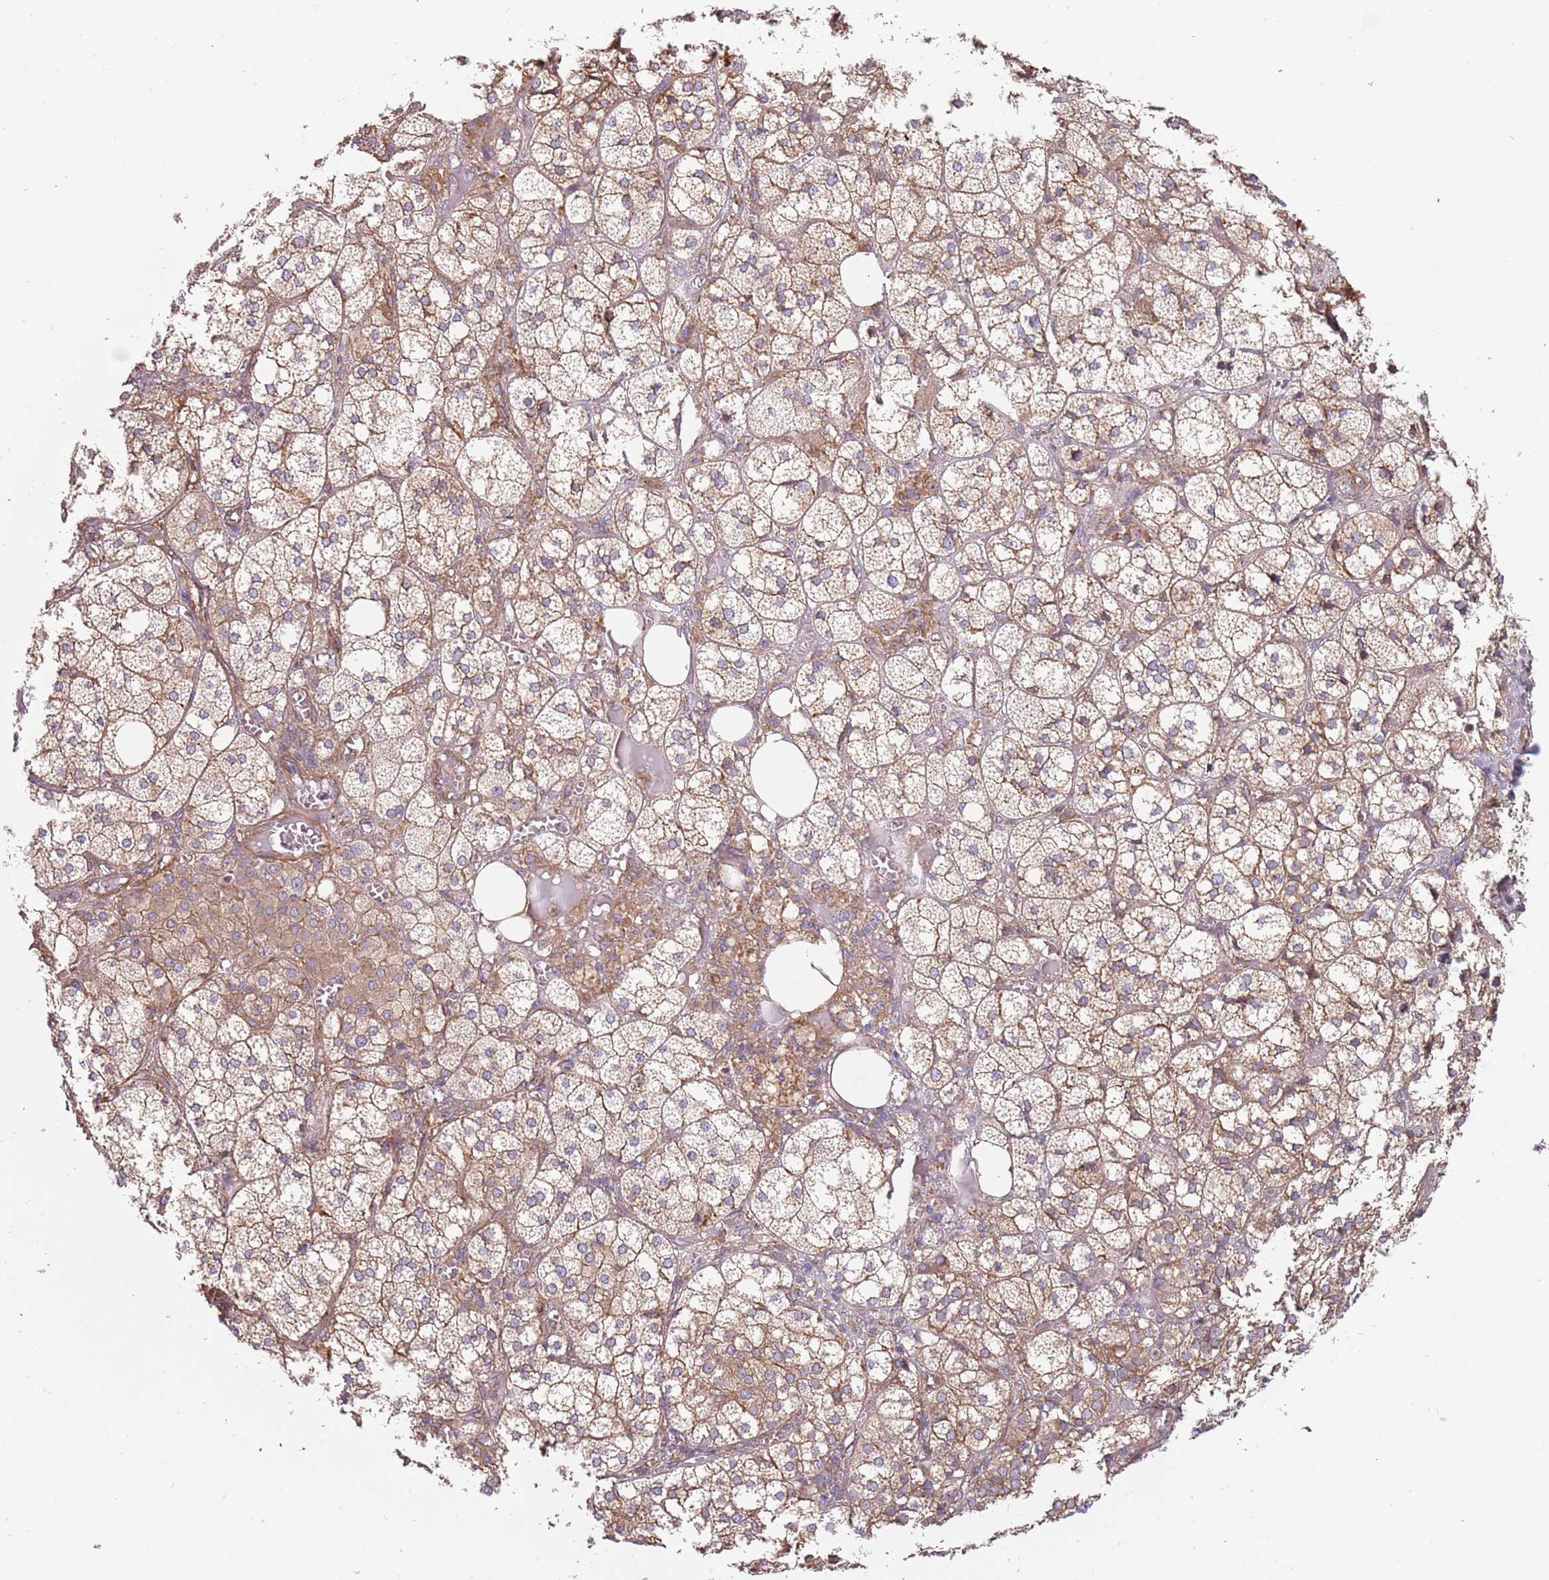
{"staining": {"intensity": "moderate", "quantity": "25%-75%", "location": "cytoplasmic/membranous"}, "tissue": "adrenal gland", "cell_type": "Glandular cells", "image_type": "normal", "snomed": [{"axis": "morphology", "description": "Normal tissue, NOS"}, {"axis": "topography", "description": "Adrenal gland"}], "caption": "Immunohistochemistry micrograph of normal human adrenal gland stained for a protein (brown), which reveals medium levels of moderate cytoplasmic/membranous expression in approximately 25%-75% of glandular cells.", "gene": "SPDL1", "patient": {"sex": "female", "age": 61}}